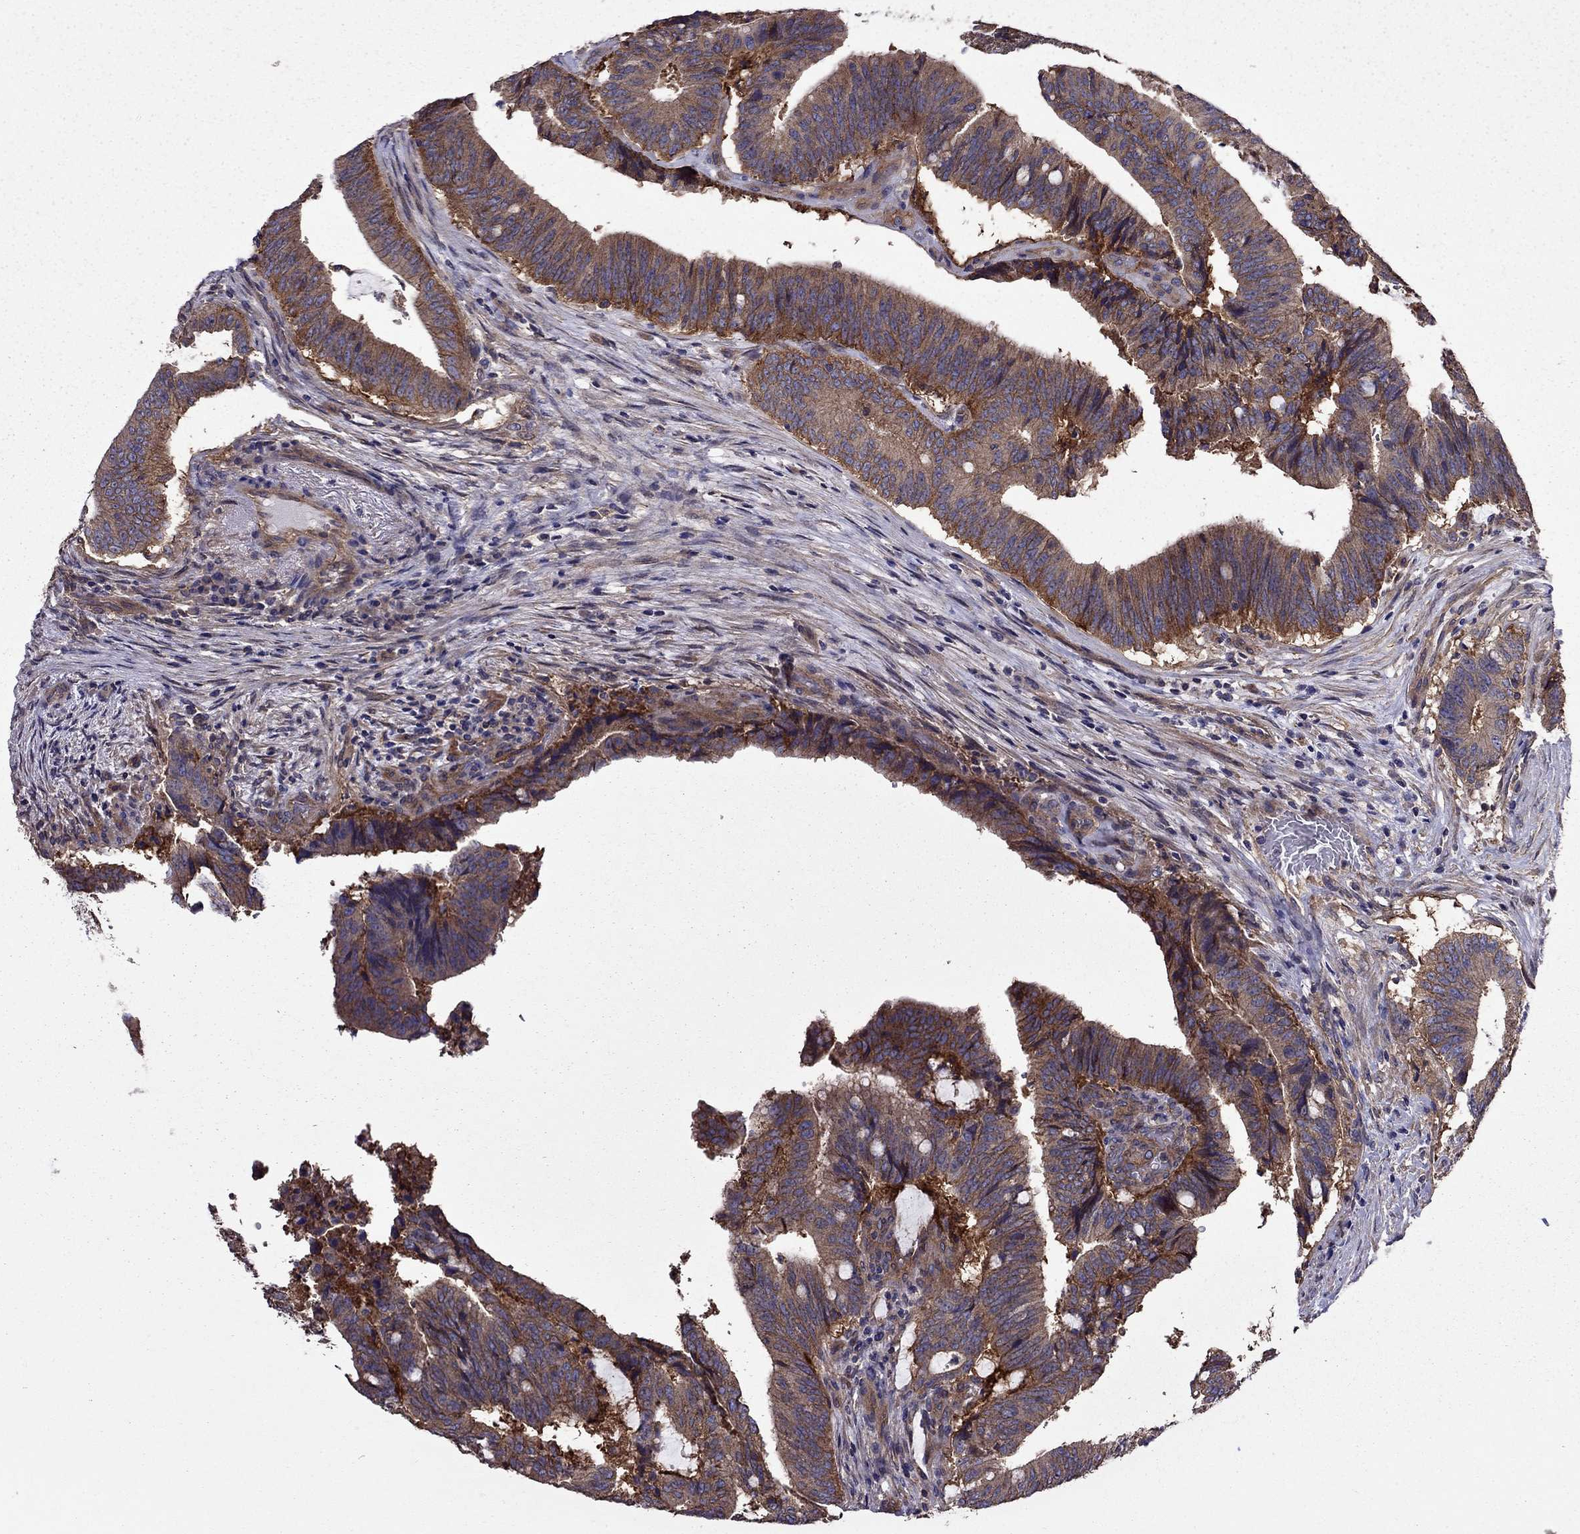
{"staining": {"intensity": "strong", "quantity": ">75%", "location": "cytoplasmic/membranous"}, "tissue": "colorectal cancer", "cell_type": "Tumor cells", "image_type": "cancer", "snomed": [{"axis": "morphology", "description": "Adenocarcinoma, NOS"}, {"axis": "topography", "description": "Colon"}], "caption": "Colorectal cancer stained for a protein (brown) displays strong cytoplasmic/membranous positive positivity in about >75% of tumor cells.", "gene": "ITGB1", "patient": {"sex": "female", "age": 43}}